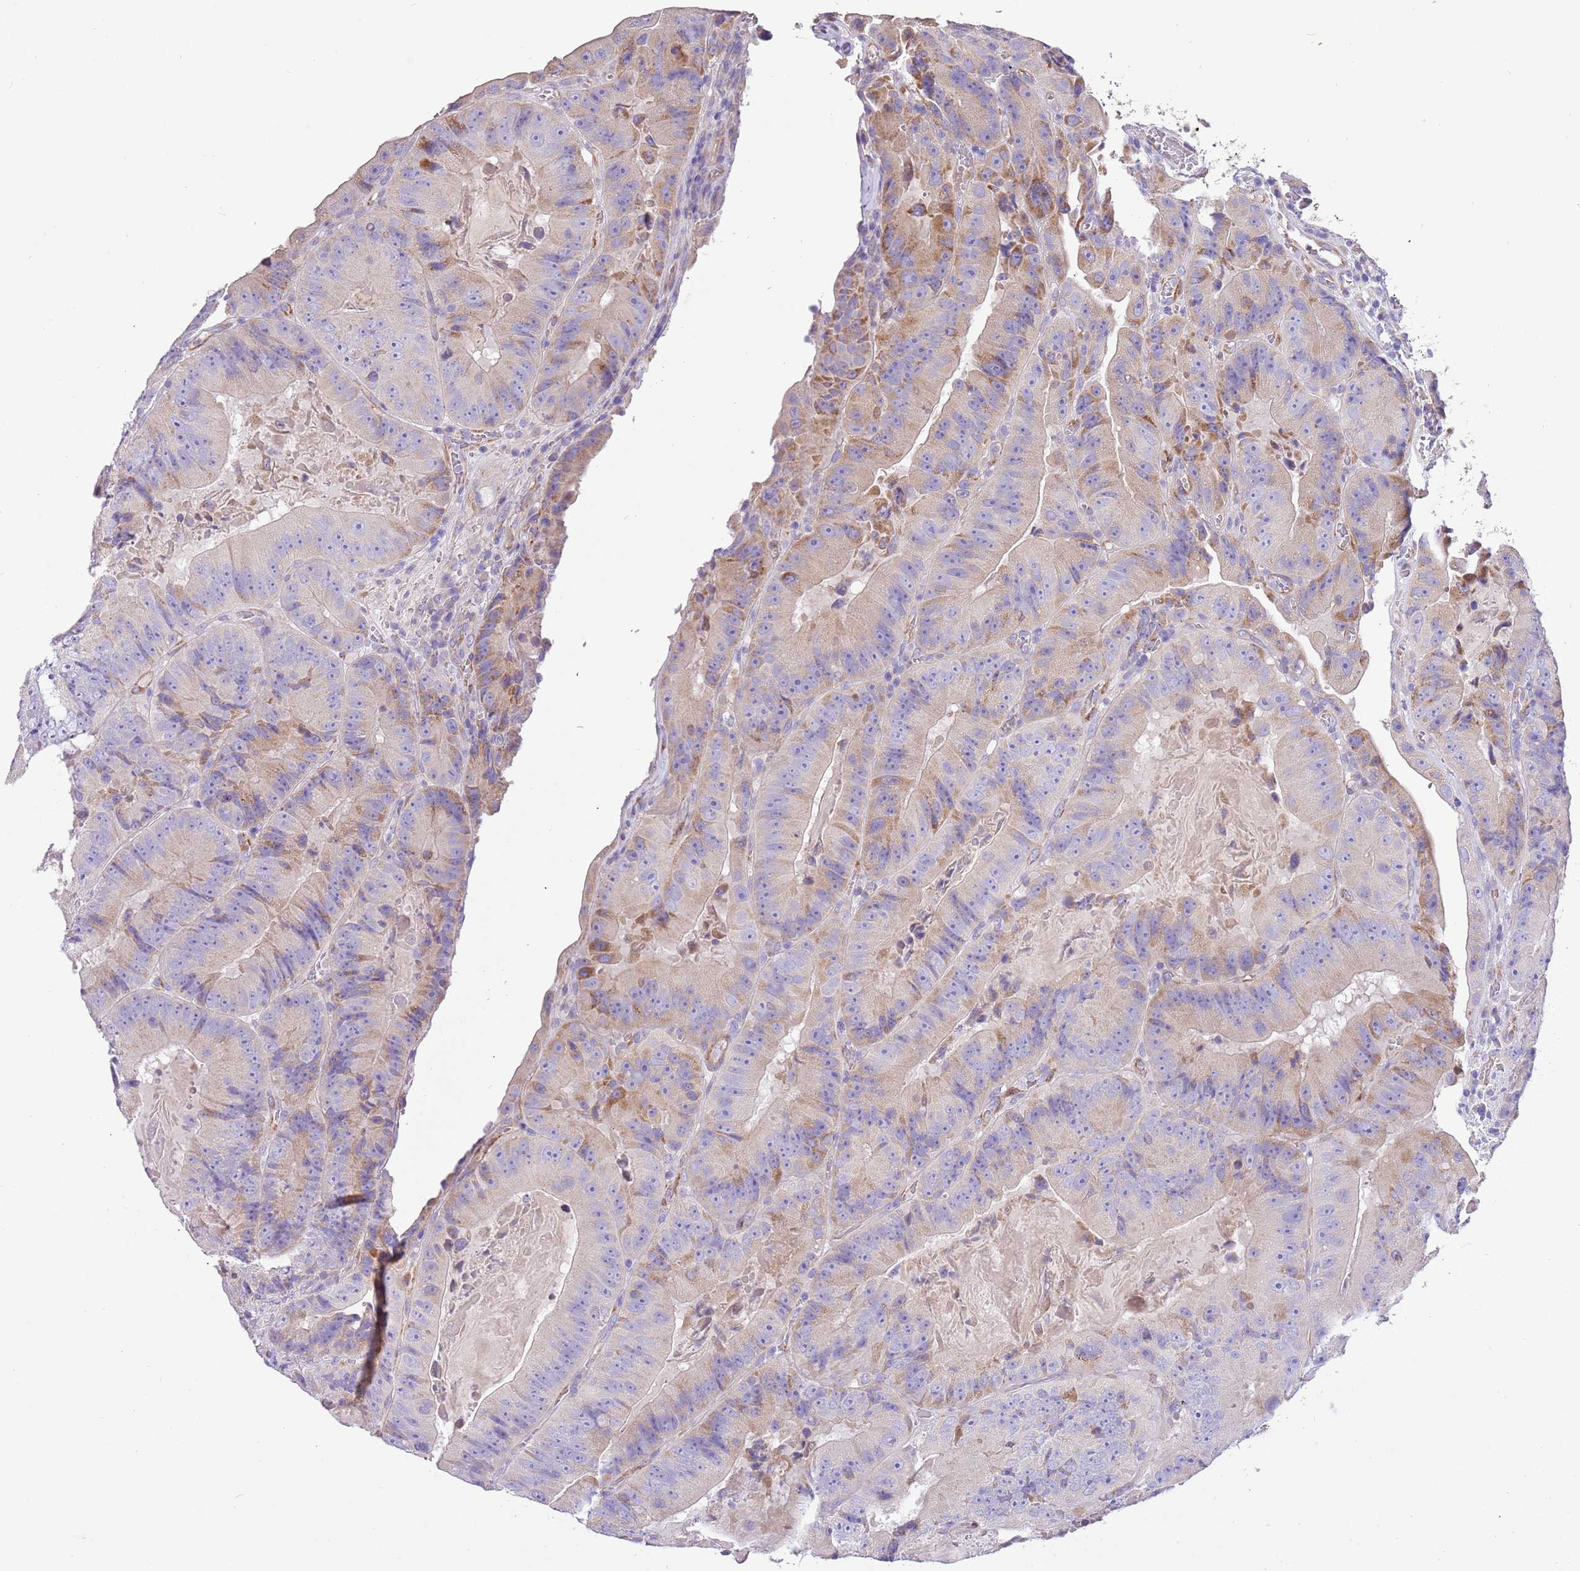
{"staining": {"intensity": "moderate", "quantity": "<25%", "location": "cytoplasmic/membranous"}, "tissue": "colorectal cancer", "cell_type": "Tumor cells", "image_type": "cancer", "snomed": [{"axis": "morphology", "description": "Adenocarcinoma, NOS"}, {"axis": "topography", "description": "Colon"}], "caption": "Adenocarcinoma (colorectal) was stained to show a protein in brown. There is low levels of moderate cytoplasmic/membranous positivity in about <25% of tumor cells.", "gene": "SERINC3", "patient": {"sex": "female", "age": 86}}